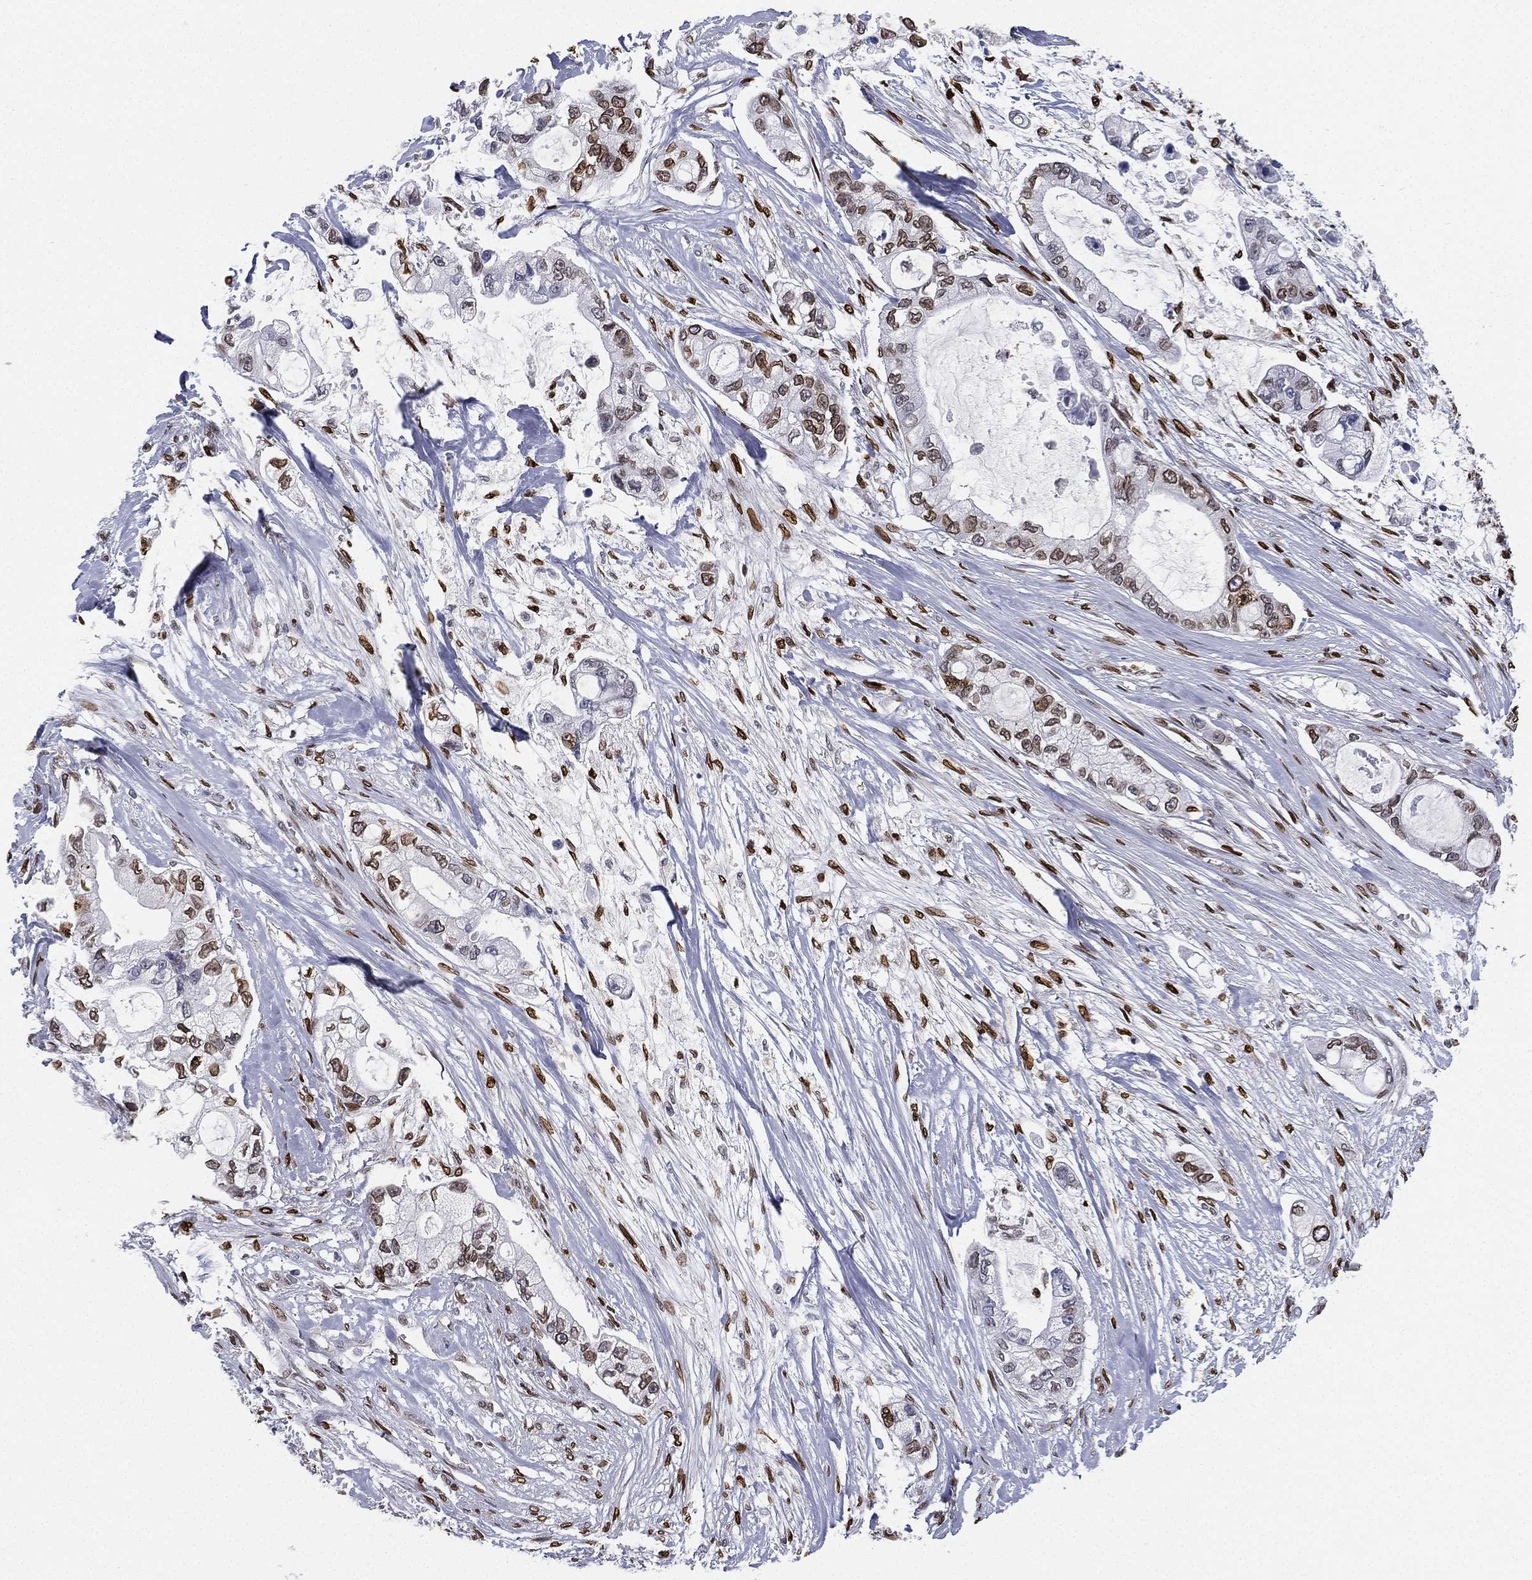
{"staining": {"intensity": "moderate", "quantity": "25%-75%", "location": "nuclear"}, "tissue": "pancreatic cancer", "cell_type": "Tumor cells", "image_type": "cancer", "snomed": [{"axis": "morphology", "description": "Adenocarcinoma, NOS"}, {"axis": "topography", "description": "Pancreas"}], "caption": "Immunohistochemistry (IHC) of pancreatic adenocarcinoma displays medium levels of moderate nuclear expression in approximately 25%-75% of tumor cells.", "gene": "LMNB1", "patient": {"sex": "female", "age": 69}}